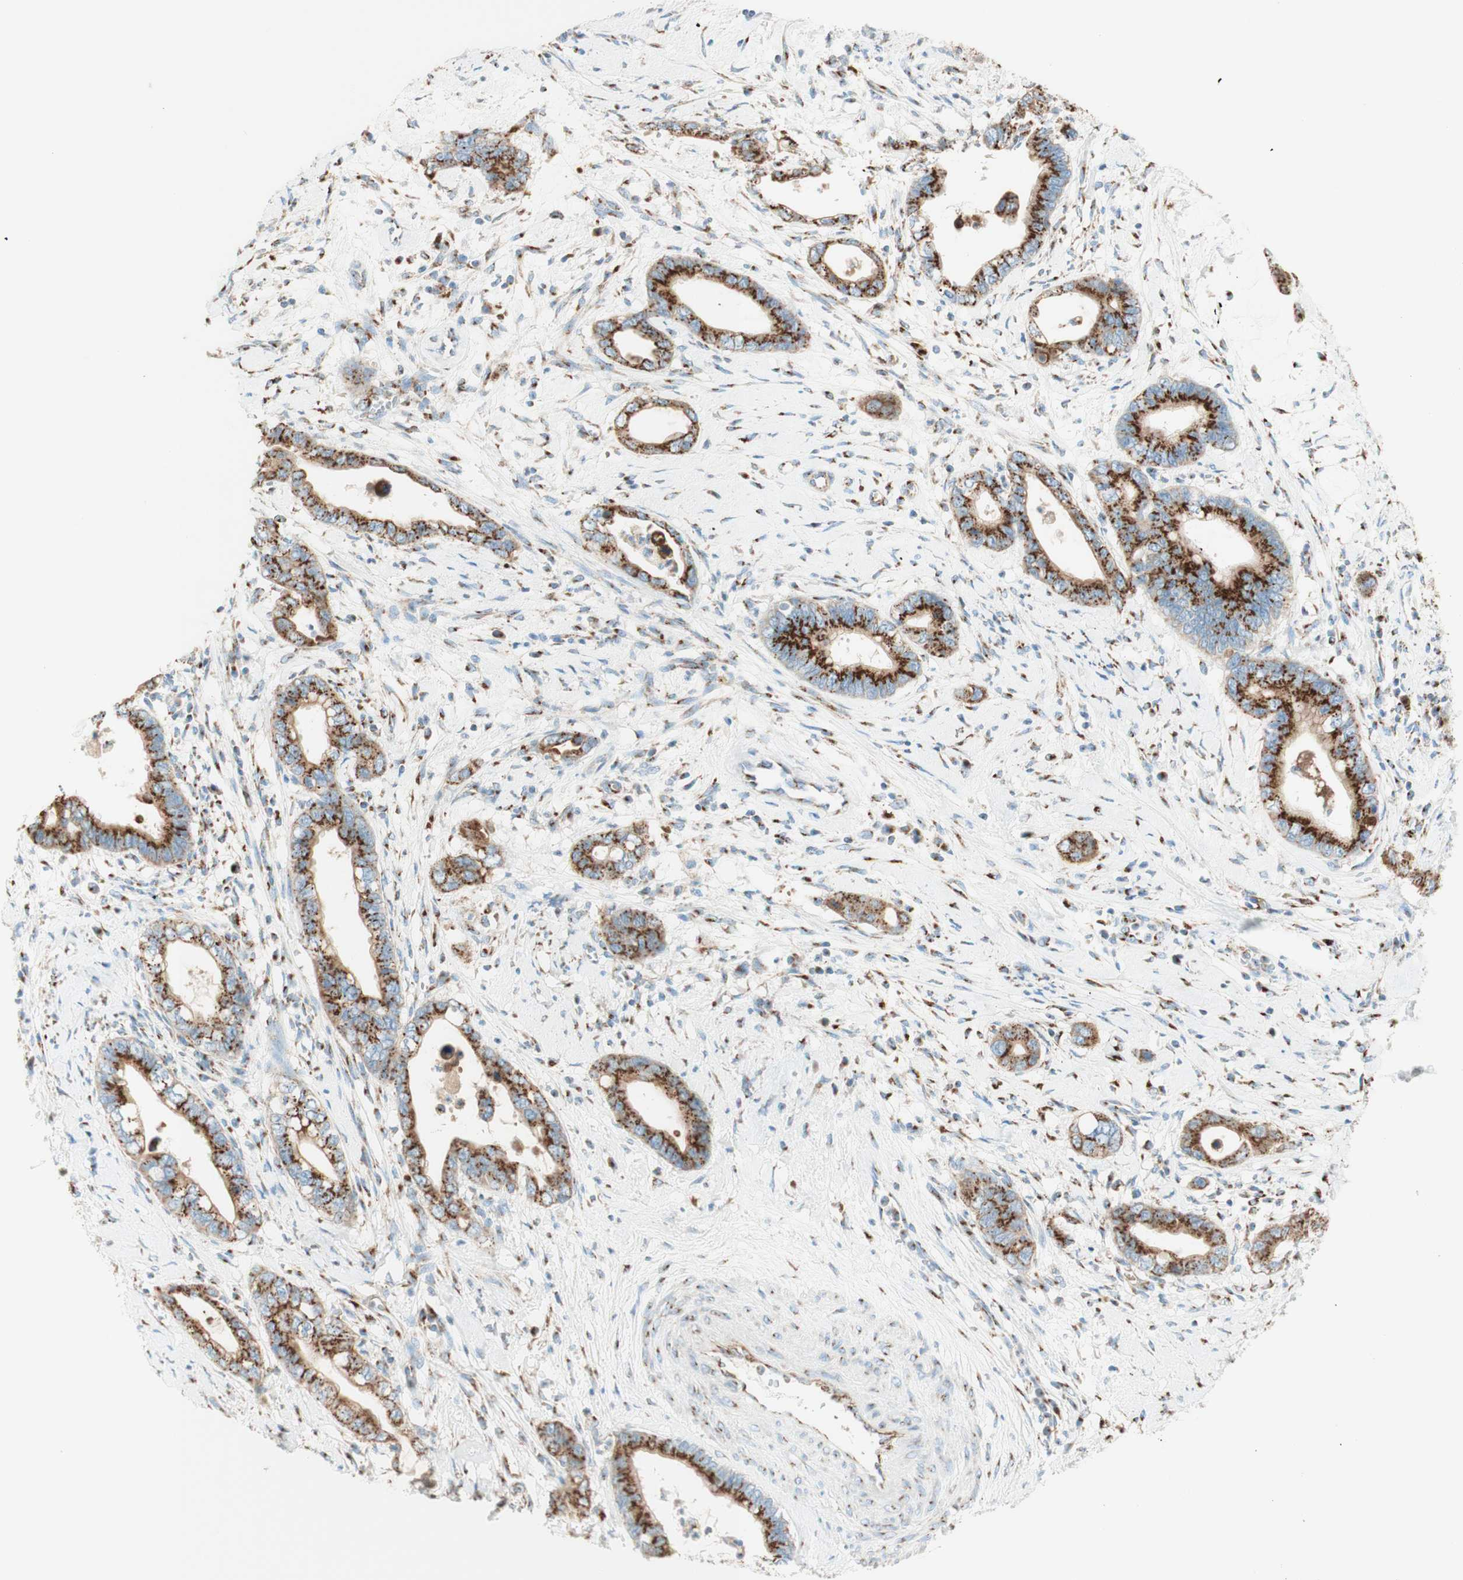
{"staining": {"intensity": "strong", "quantity": ">75%", "location": "cytoplasmic/membranous"}, "tissue": "cervical cancer", "cell_type": "Tumor cells", "image_type": "cancer", "snomed": [{"axis": "morphology", "description": "Adenocarcinoma, NOS"}, {"axis": "topography", "description": "Cervix"}], "caption": "Human cervical cancer (adenocarcinoma) stained with a brown dye shows strong cytoplasmic/membranous positive expression in approximately >75% of tumor cells.", "gene": "GOLGB1", "patient": {"sex": "female", "age": 44}}